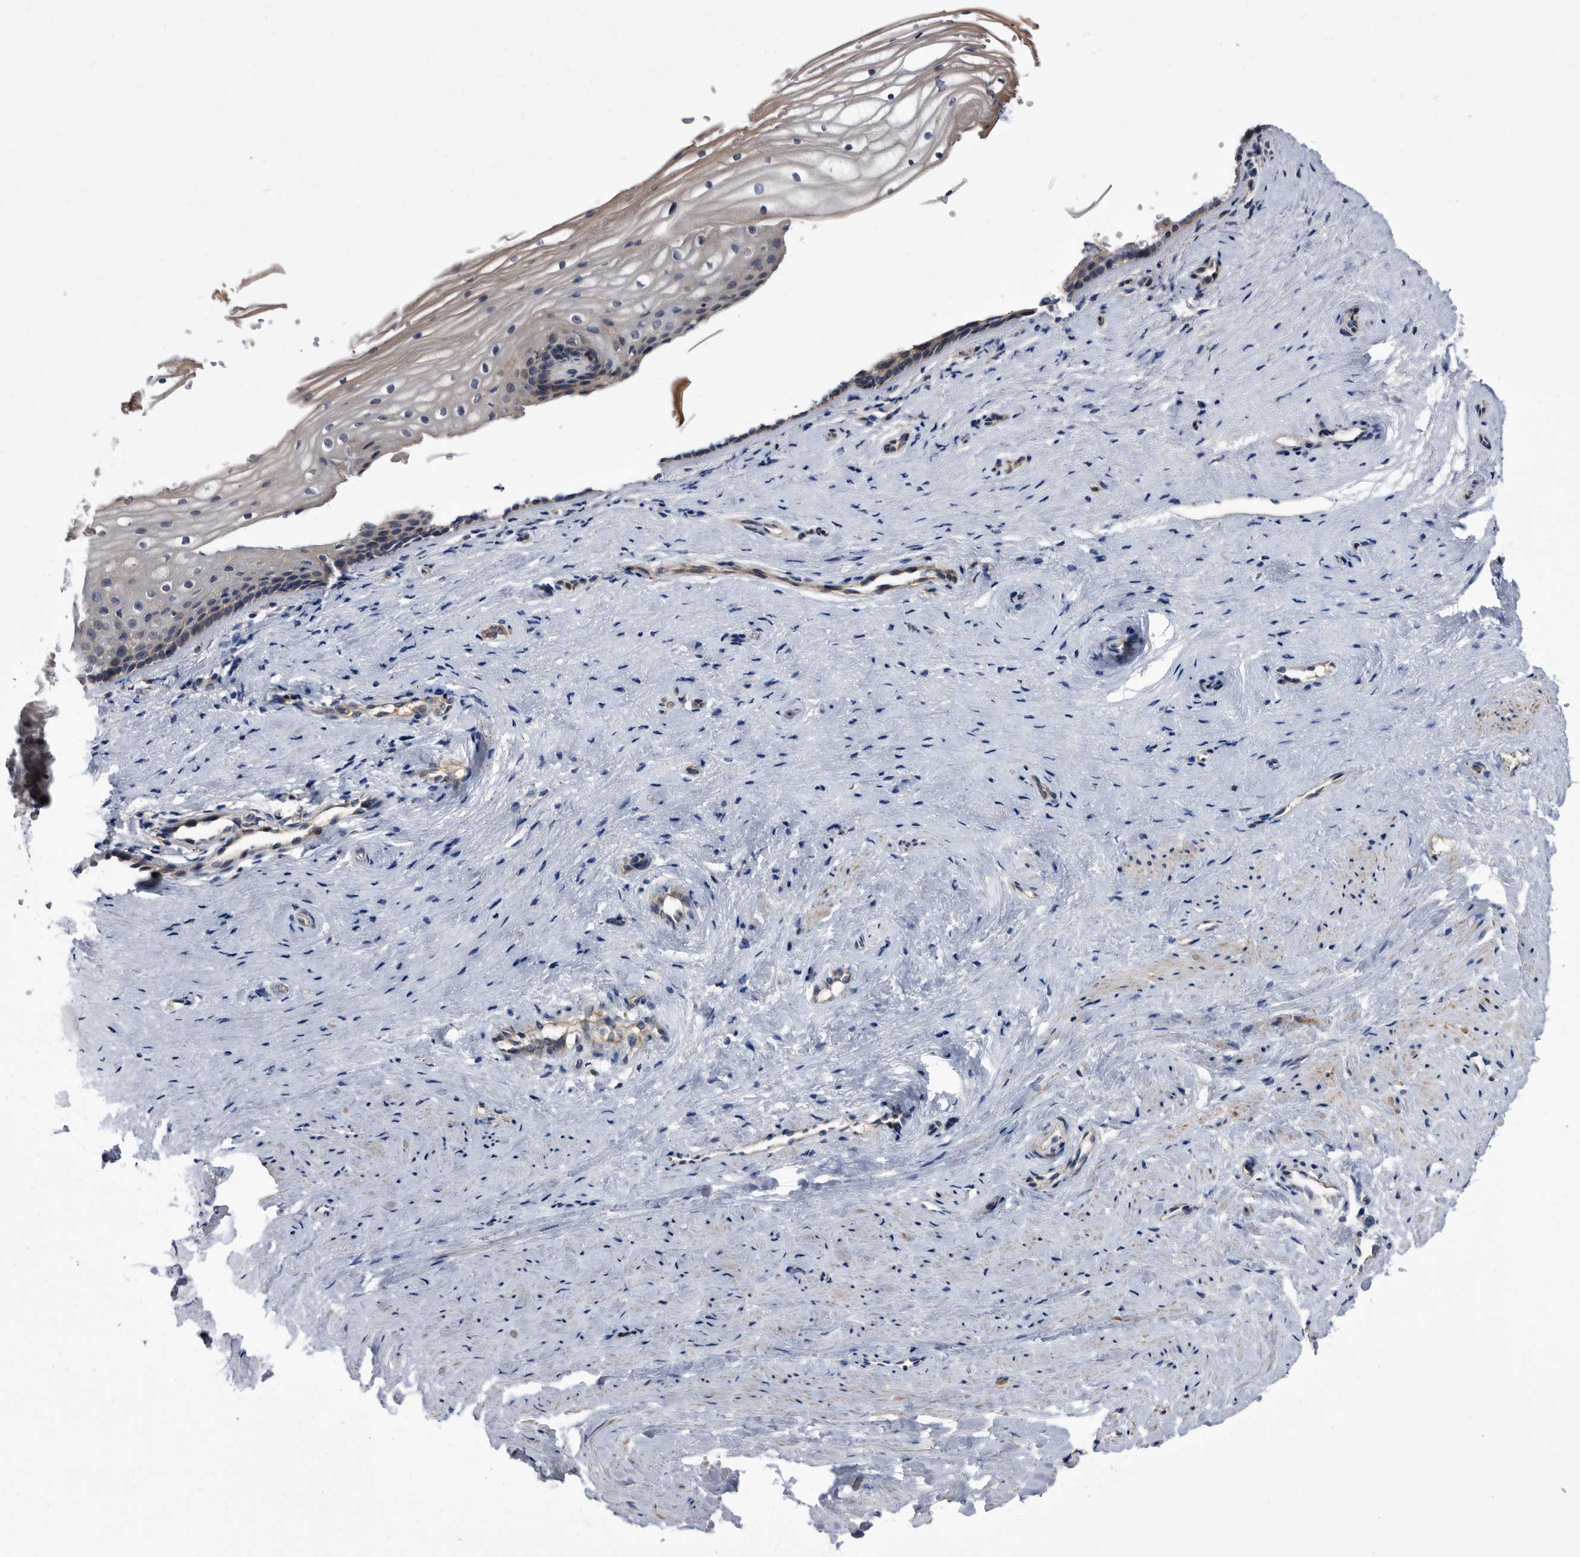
{"staining": {"intensity": "weak", "quantity": "<25%", "location": "cytoplasmic/membranous"}, "tissue": "vagina", "cell_type": "Squamous epithelial cells", "image_type": "normal", "snomed": [{"axis": "morphology", "description": "Normal tissue, NOS"}, {"axis": "topography", "description": "Vagina"}], "caption": "The immunohistochemistry (IHC) histopathology image has no significant expression in squamous epithelial cells of vagina.", "gene": "DTNBP1", "patient": {"sex": "female", "age": 46}}